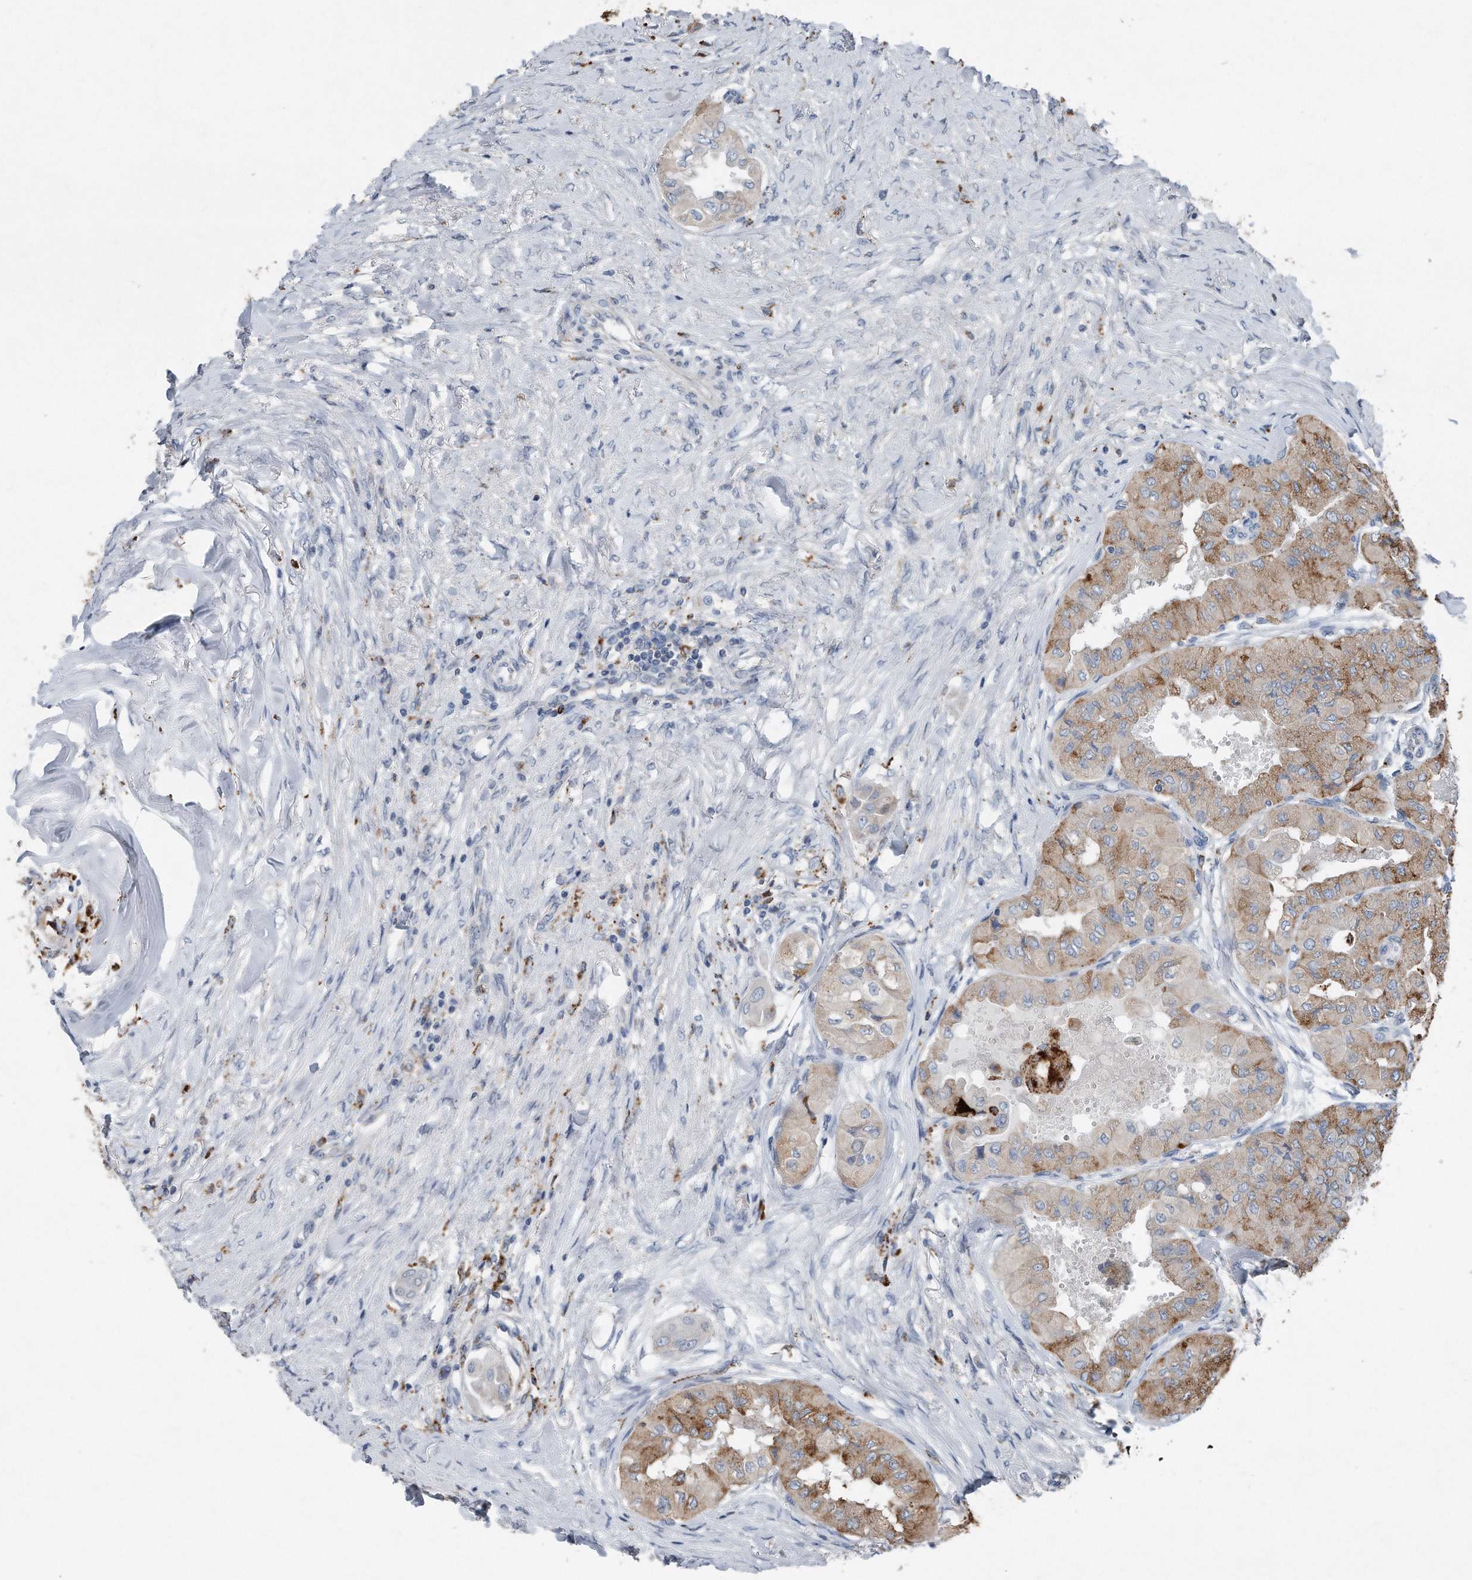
{"staining": {"intensity": "moderate", "quantity": "25%-75%", "location": "cytoplasmic/membranous"}, "tissue": "thyroid cancer", "cell_type": "Tumor cells", "image_type": "cancer", "snomed": [{"axis": "morphology", "description": "Papillary adenocarcinoma, NOS"}, {"axis": "topography", "description": "Thyroid gland"}], "caption": "Immunohistochemistry photomicrograph of thyroid papillary adenocarcinoma stained for a protein (brown), which shows medium levels of moderate cytoplasmic/membranous positivity in about 25%-75% of tumor cells.", "gene": "ZNF772", "patient": {"sex": "female", "age": 59}}